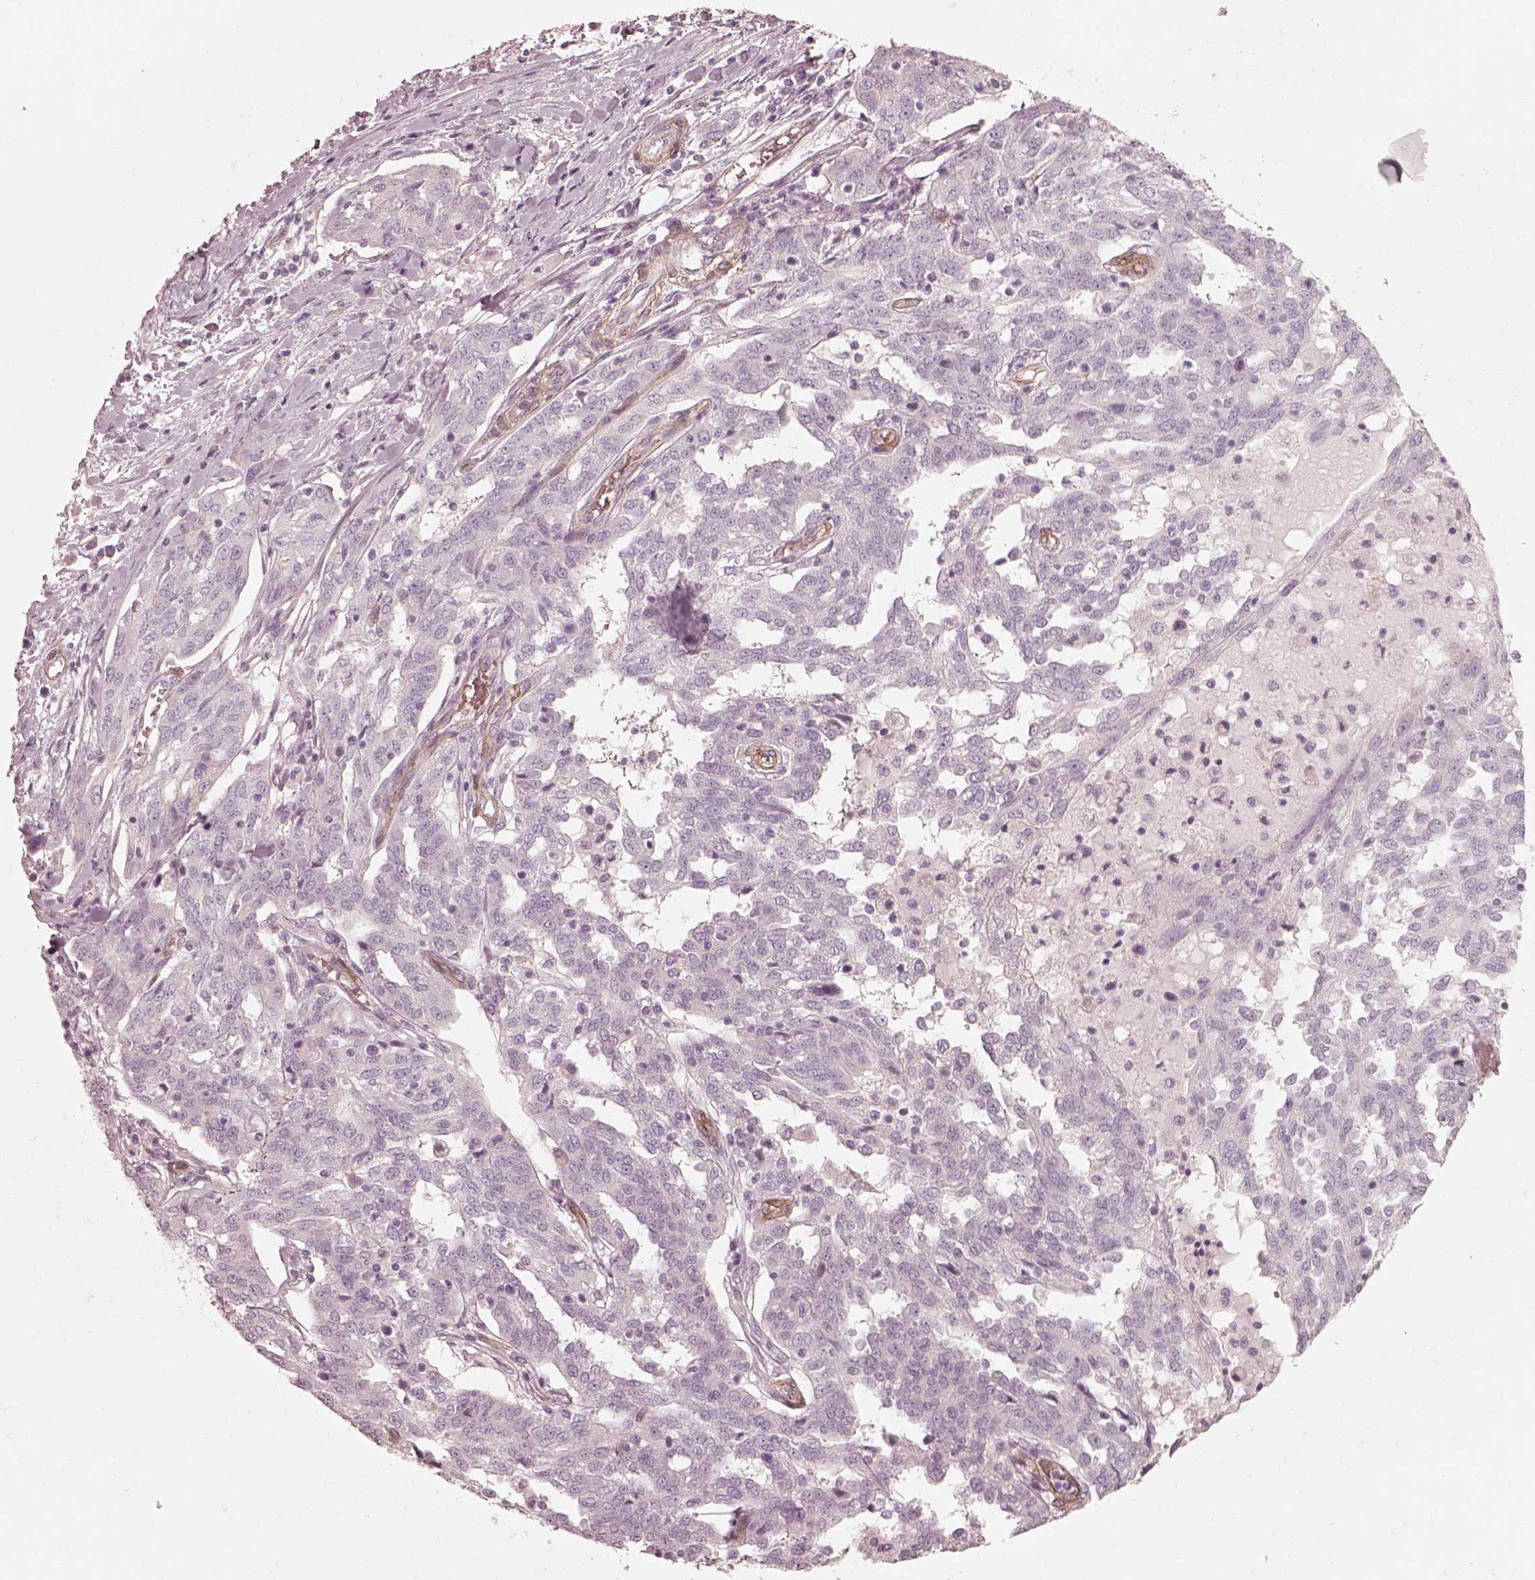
{"staining": {"intensity": "negative", "quantity": "none", "location": "none"}, "tissue": "ovarian cancer", "cell_type": "Tumor cells", "image_type": "cancer", "snomed": [{"axis": "morphology", "description": "Cystadenocarcinoma, serous, NOS"}, {"axis": "topography", "description": "Ovary"}], "caption": "The histopathology image displays no significant staining in tumor cells of ovarian cancer.", "gene": "CRYM", "patient": {"sex": "female", "age": 67}}